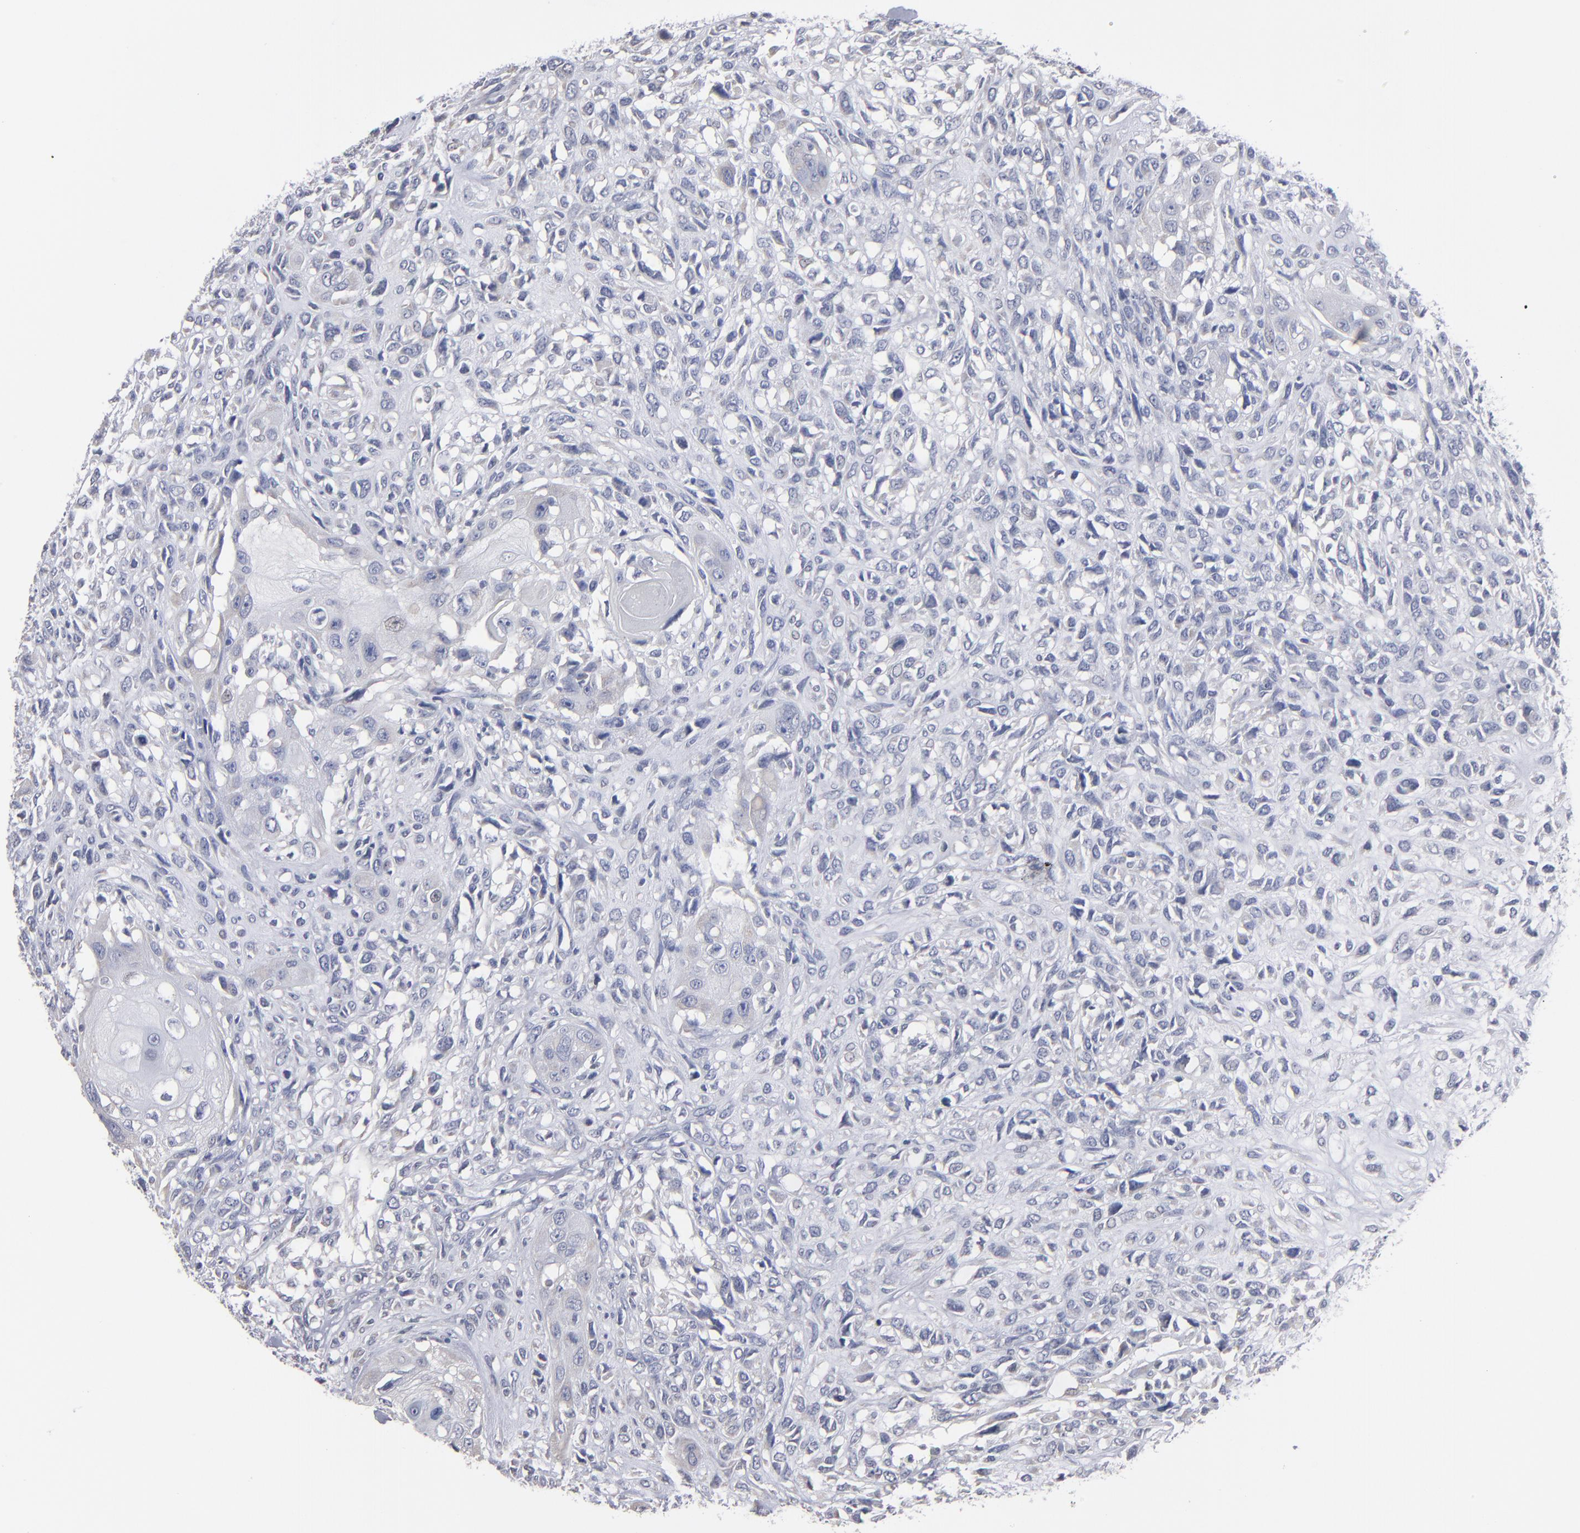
{"staining": {"intensity": "negative", "quantity": "none", "location": "none"}, "tissue": "head and neck cancer", "cell_type": "Tumor cells", "image_type": "cancer", "snomed": [{"axis": "morphology", "description": "Neoplasm, malignant, NOS"}, {"axis": "topography", "description": "Salivary gland"}, {"axis": "topography", "description": "Head-Neck"}], "caption": "The IHC micrograph has no significant positivity in tumor cells of malignant neoplasm (head and neck) tissue.", "gene": "RPH3A", "patient": {"sex": "male", "age": 43}}